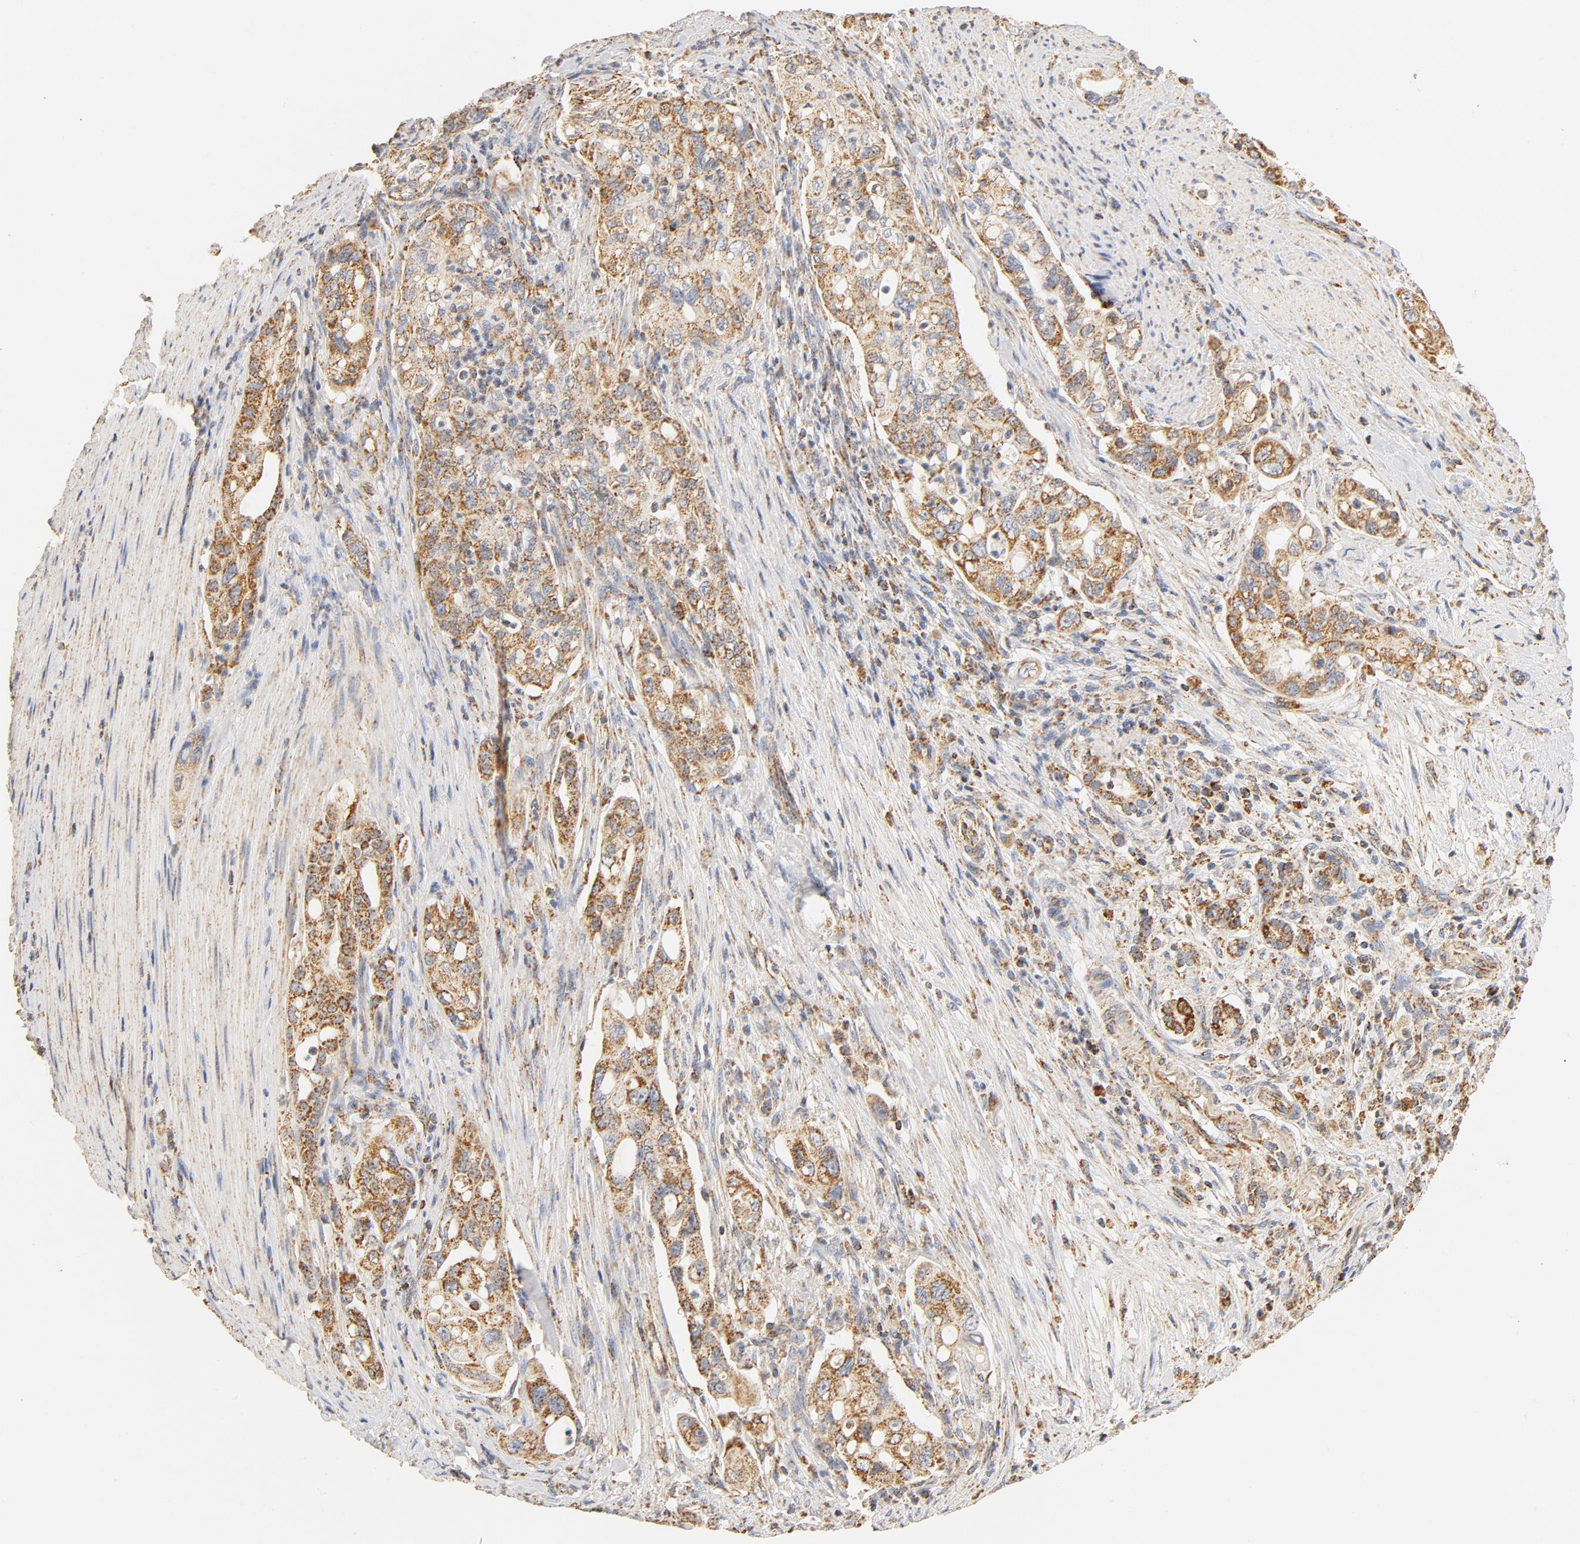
{"staining": {"intensity": "moderate", "quantity": ">75%", "location": "nuclear"}, "tissue": "pancreatic cancer", "cell_type": "Tumor cells", "image_type": "cancer", "snomed": [{"axis": "morphology", "description": "Normal tissue, NOS"}, {"axis": "topography", "description": "Pancreas"}], "caption": "Immunohistochemical staining of pancreatic cancer reveals medium levels of moderate nuclear staining in about >75% of tumor cells.", "gene": "COX4I1", "patient": {"sex": "male", "age": 42}}